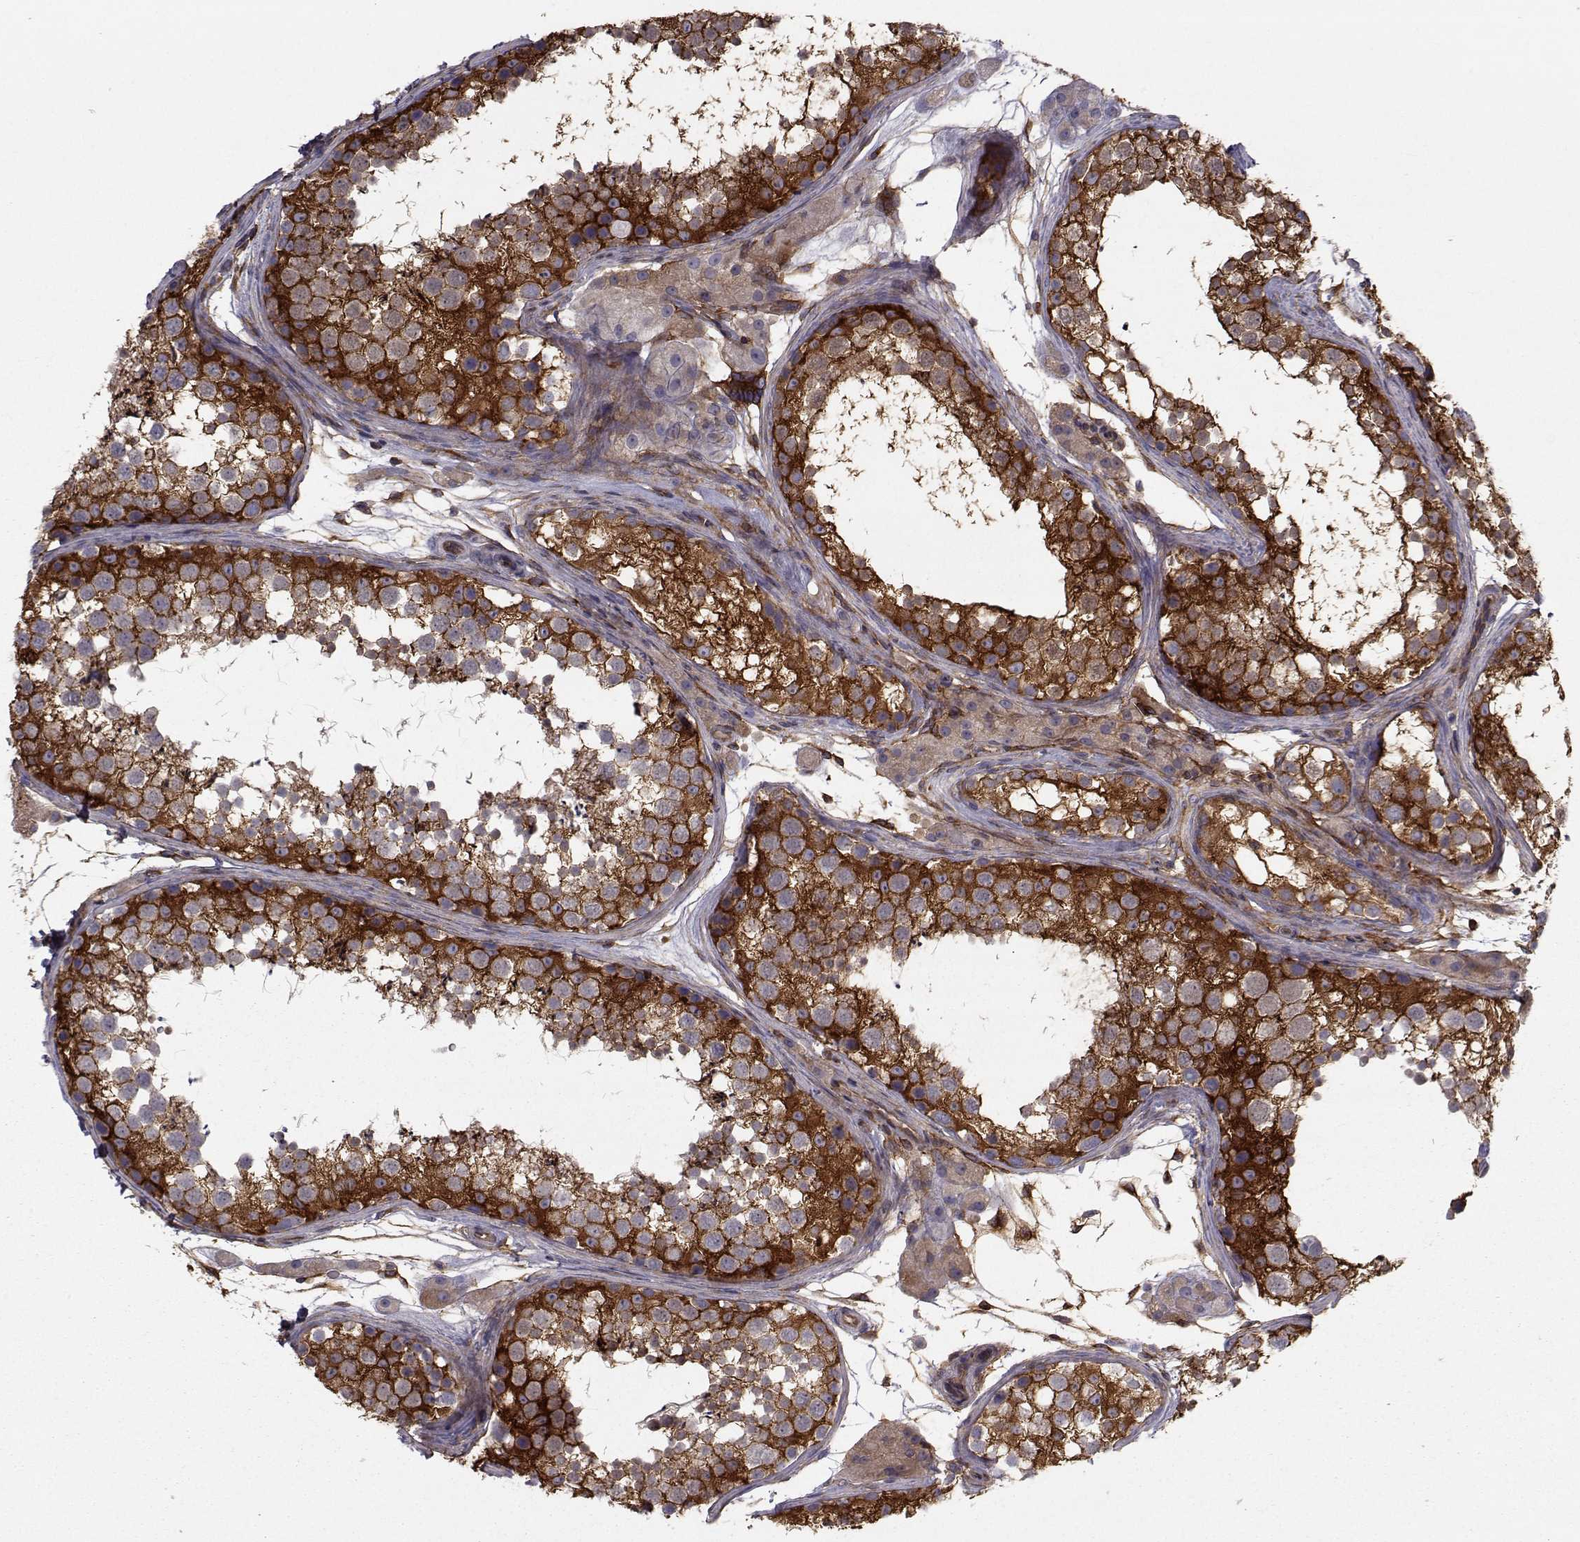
{"staining": {"intensity": "strong", "quantity": ">75%", "location": "cytoplasmic/membranous"}, "tissue": "testis", "cell_type": "Cells in seminiferous ducts", "image_type": "normal", "snomed": [{"axis": "morphology", "description": "Normal tissue, NOS"}, {"axis": "topography", "description": "Testis"}], "caption": "Protein expression analysis of benign testis reveals strong cytoplasmic/membranous expression in approximately >75% of cells in seminiferous ducts.", "gene": "TRIP10", "patient": {"sex": "male", "age": 41}}